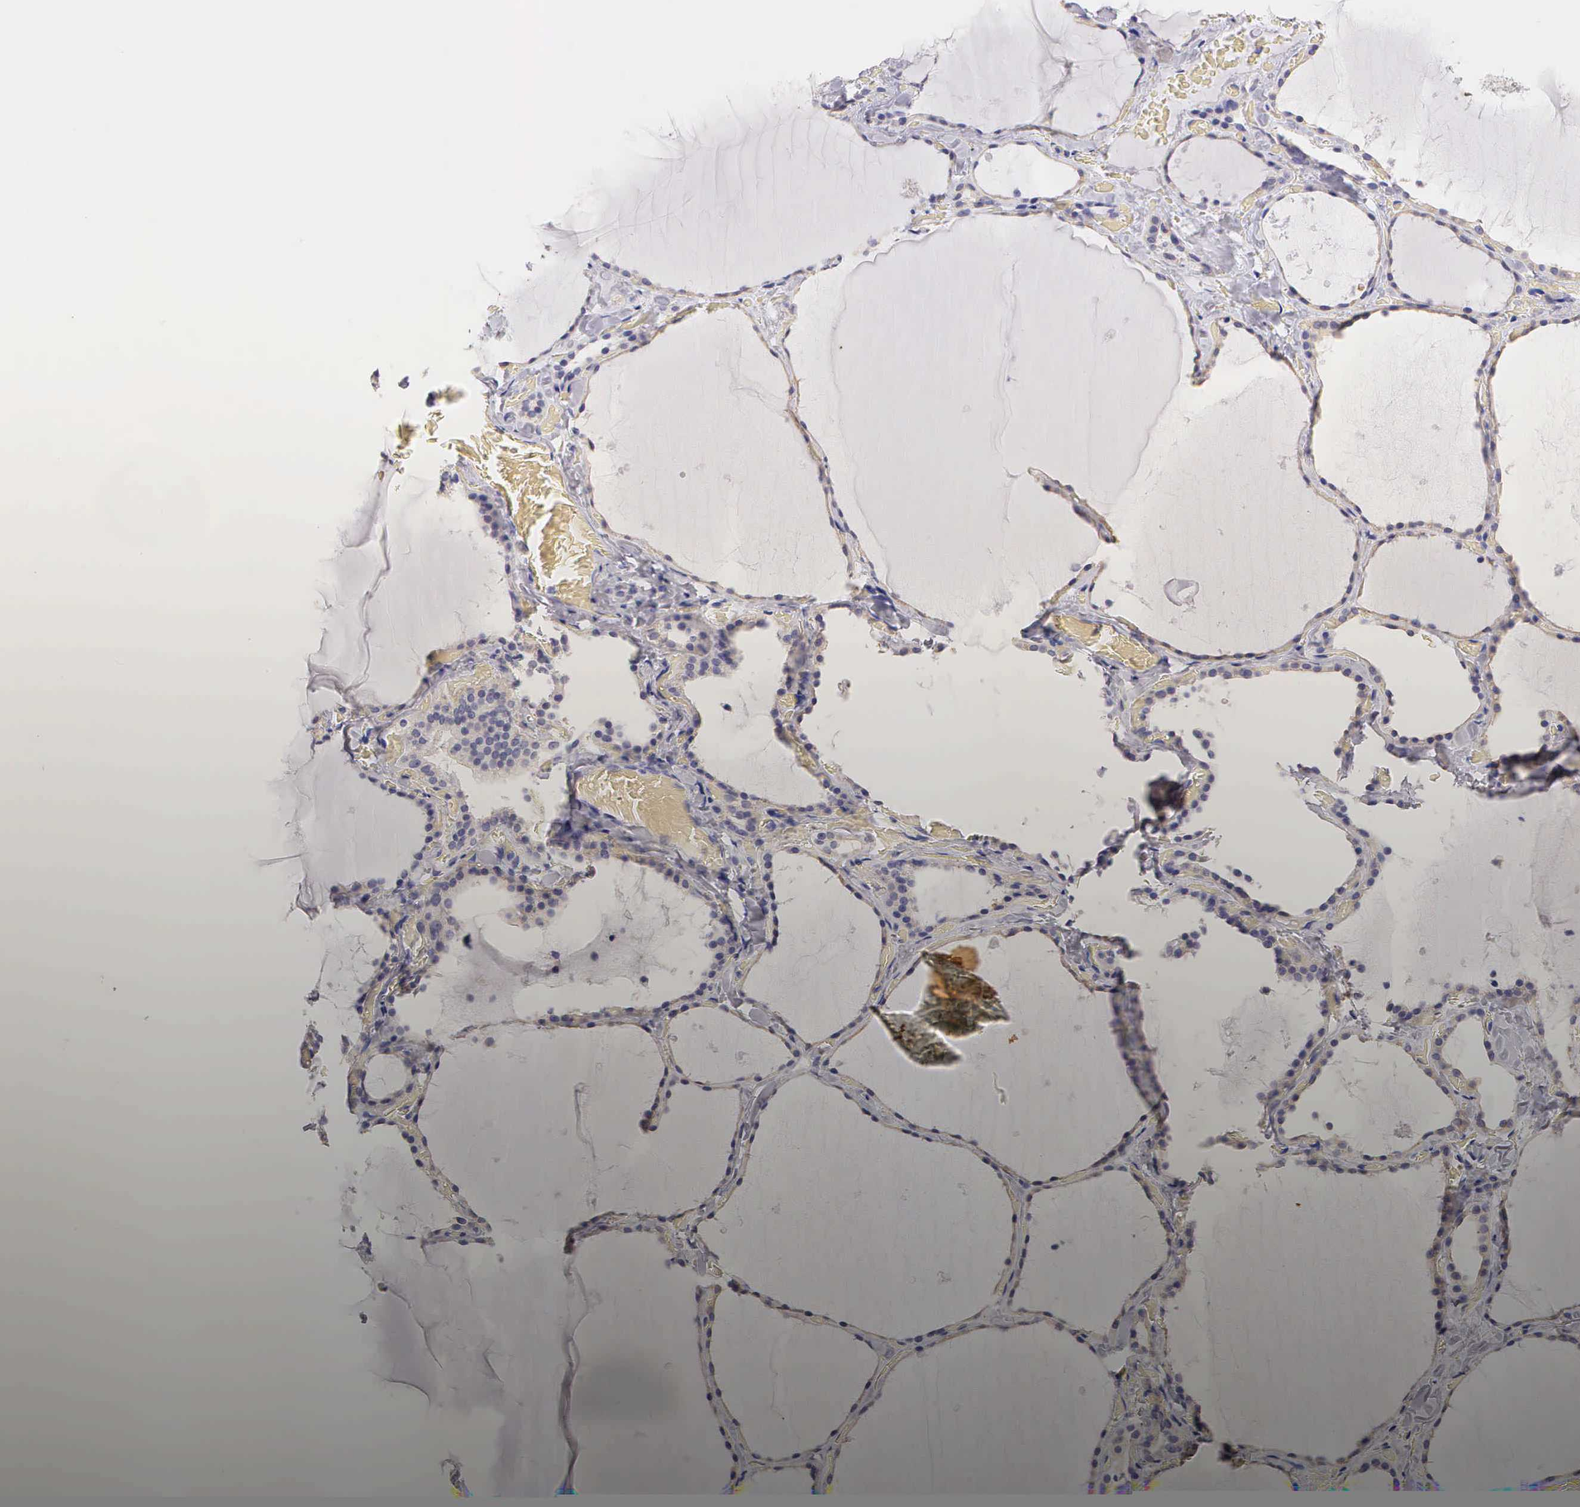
{"staining": {"intensity": "negative", "quantity": "none", "location": "none"}, "tissue": "thyroid gland", "cell_type": "Glandular cells", "image_type": "normal", "snomed": [{"axis": "morphology", "description": "Normal tissue, NOS"}, {"axis": "topography", "description": "Thyroid gland"}], "caption": "Glandular cells show no significant positivity in benign thyroid gland. The staining is performed using DAB (3,3'-diaminobenzidine) brown chromogen with nuclei counter-stained in using hematoxylin.", "gene": "KRT17", "patient": {"sex": "male", "age": 34}}